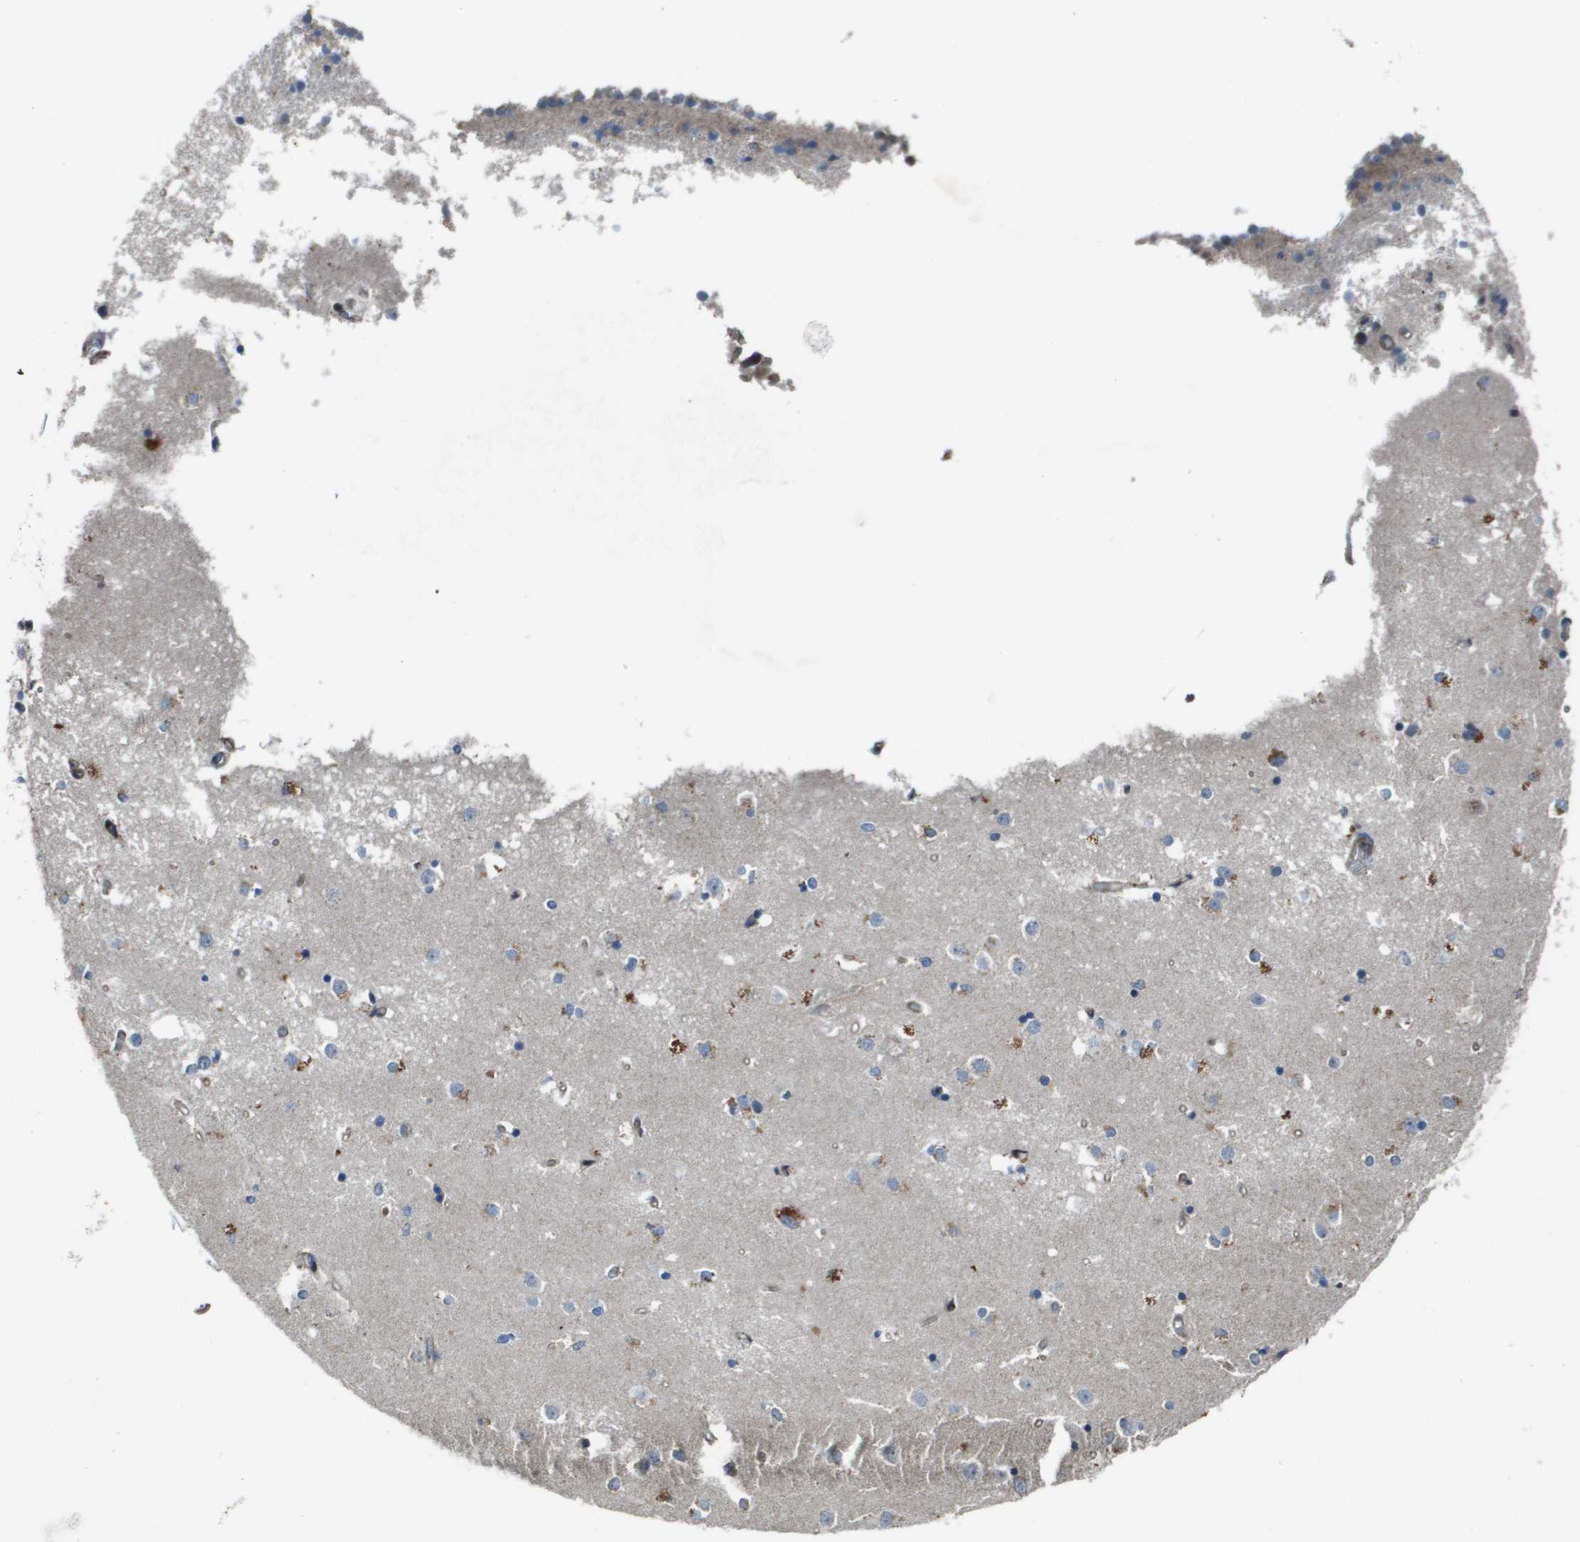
{"staining": {"intensity": "moderate", "quantity": "<25%", "location": "cytoplasmic/membranous"}, "tissue": "caudate", "cell_type": "Glial cells", "image_type": "normal", "snomed": [{"axis": "morphology", "description": "Normal tissue, NOS"}, {"axis": "topography", "description": "Lateral ventricle wall"}], "caption": "The histopathology image displays immunohistochemical staining of unremarkable caudate. There is moderate cytoplasmic/membranous staining is appreciated in approximately <25% of glial cells. (Brightfield microscopy of DAB IHC at high magnification).", "gene": "MGAT3", "patient": {"sex": "male", "age": 45}}